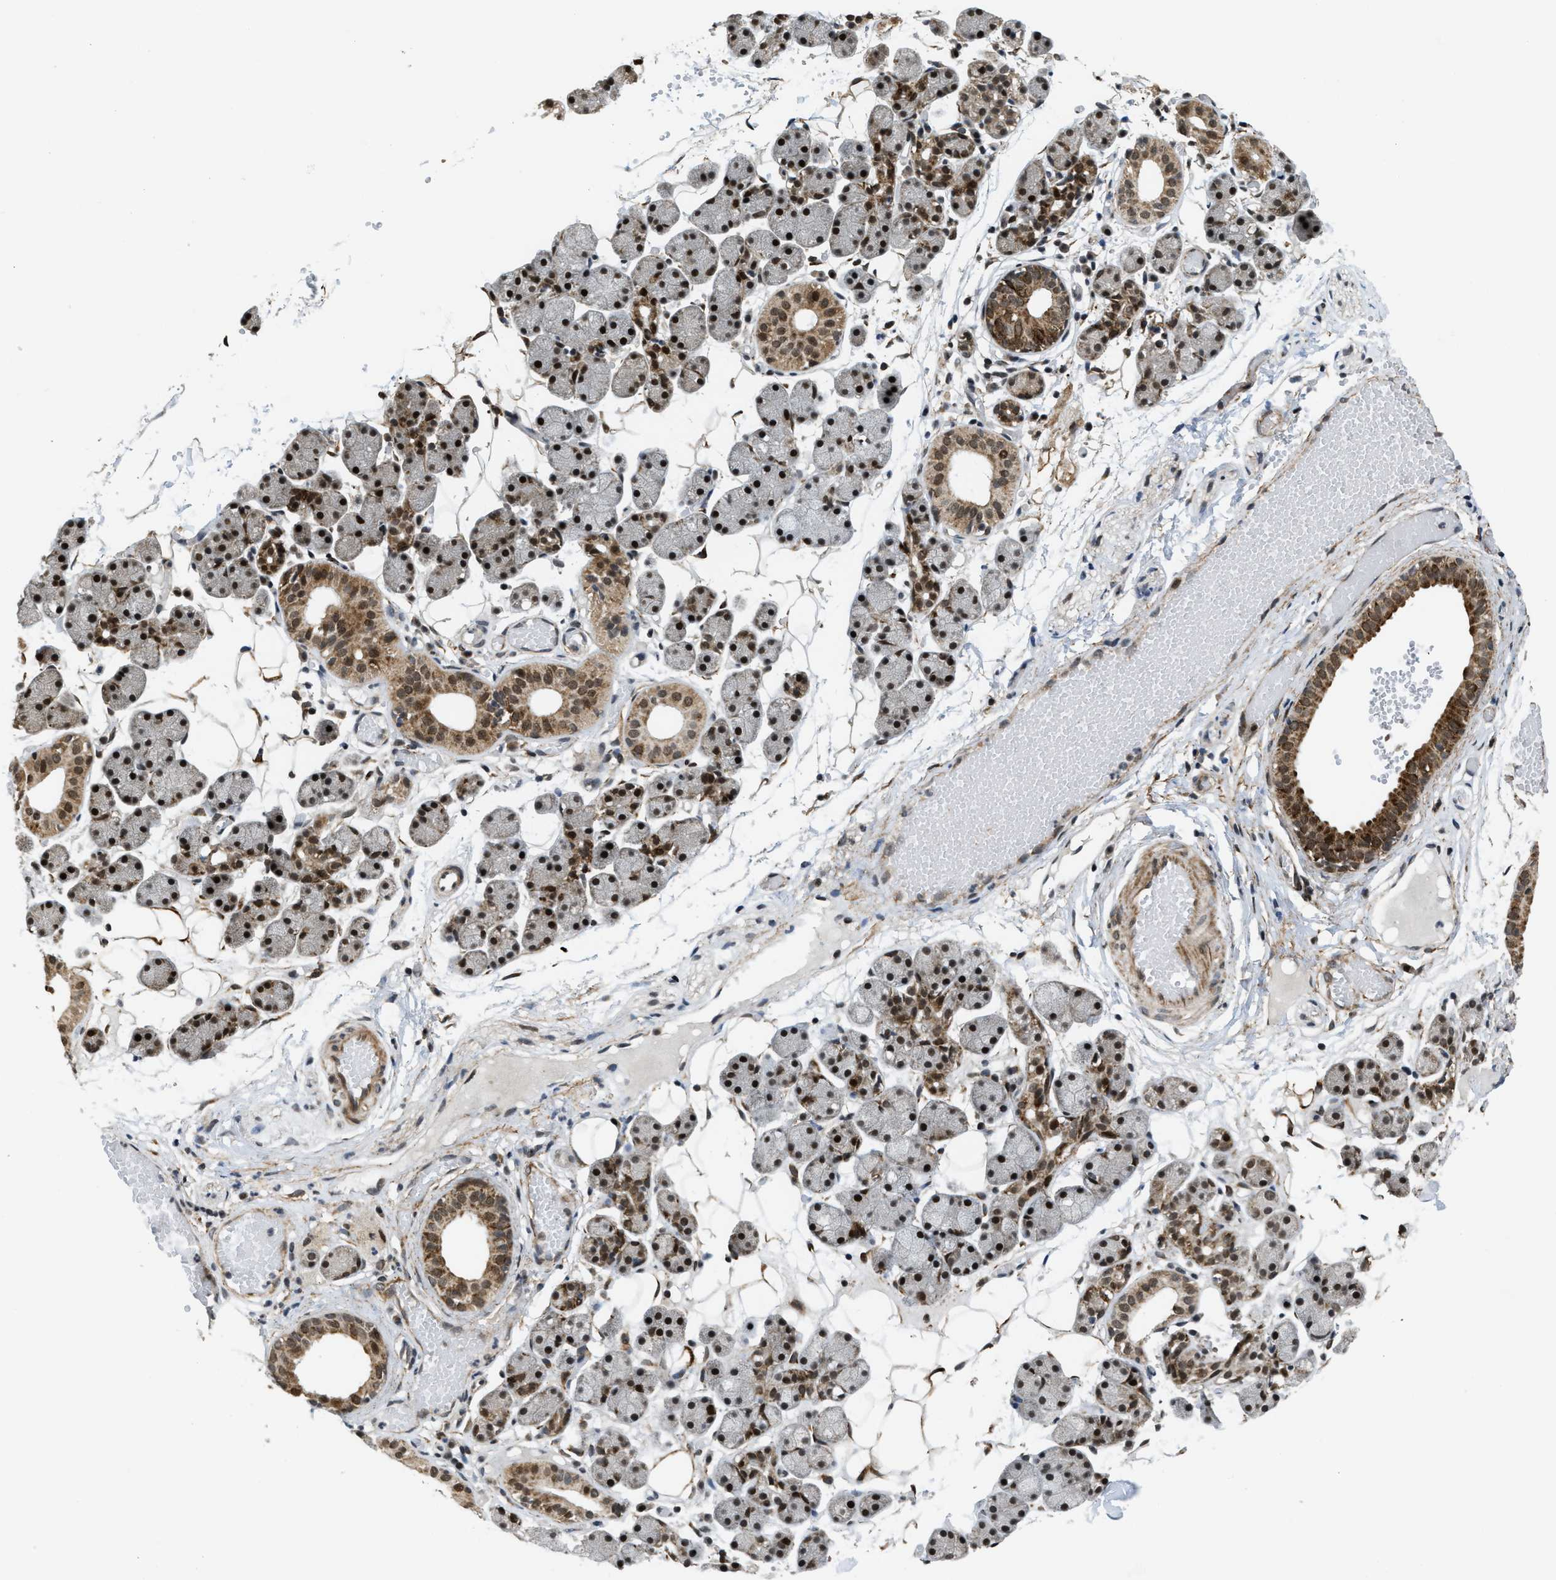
{"staining": {"intensity": "strong", "quantity": "25%-75%", "location": "cytoplasmic/membranous,nuclear"}, "tissue": "salivary gland", "cell_type": "Glandular cells", "image_type": "normal", "snomed": [{"axis": "morphology", "description": "Normal tissue, NOS"}, {"axis": "topography", "description": "Salivary gland"}], "caption": "Salivary gland stained for a protein demonstrates strong cytoplasmic/membranous,nuclear positivity in glandular cells. (DAB = brown stain, brightfield microscopy at high magnification).", "gene": "ZNF250", "patient": {"sex": "female", "age": 33}}